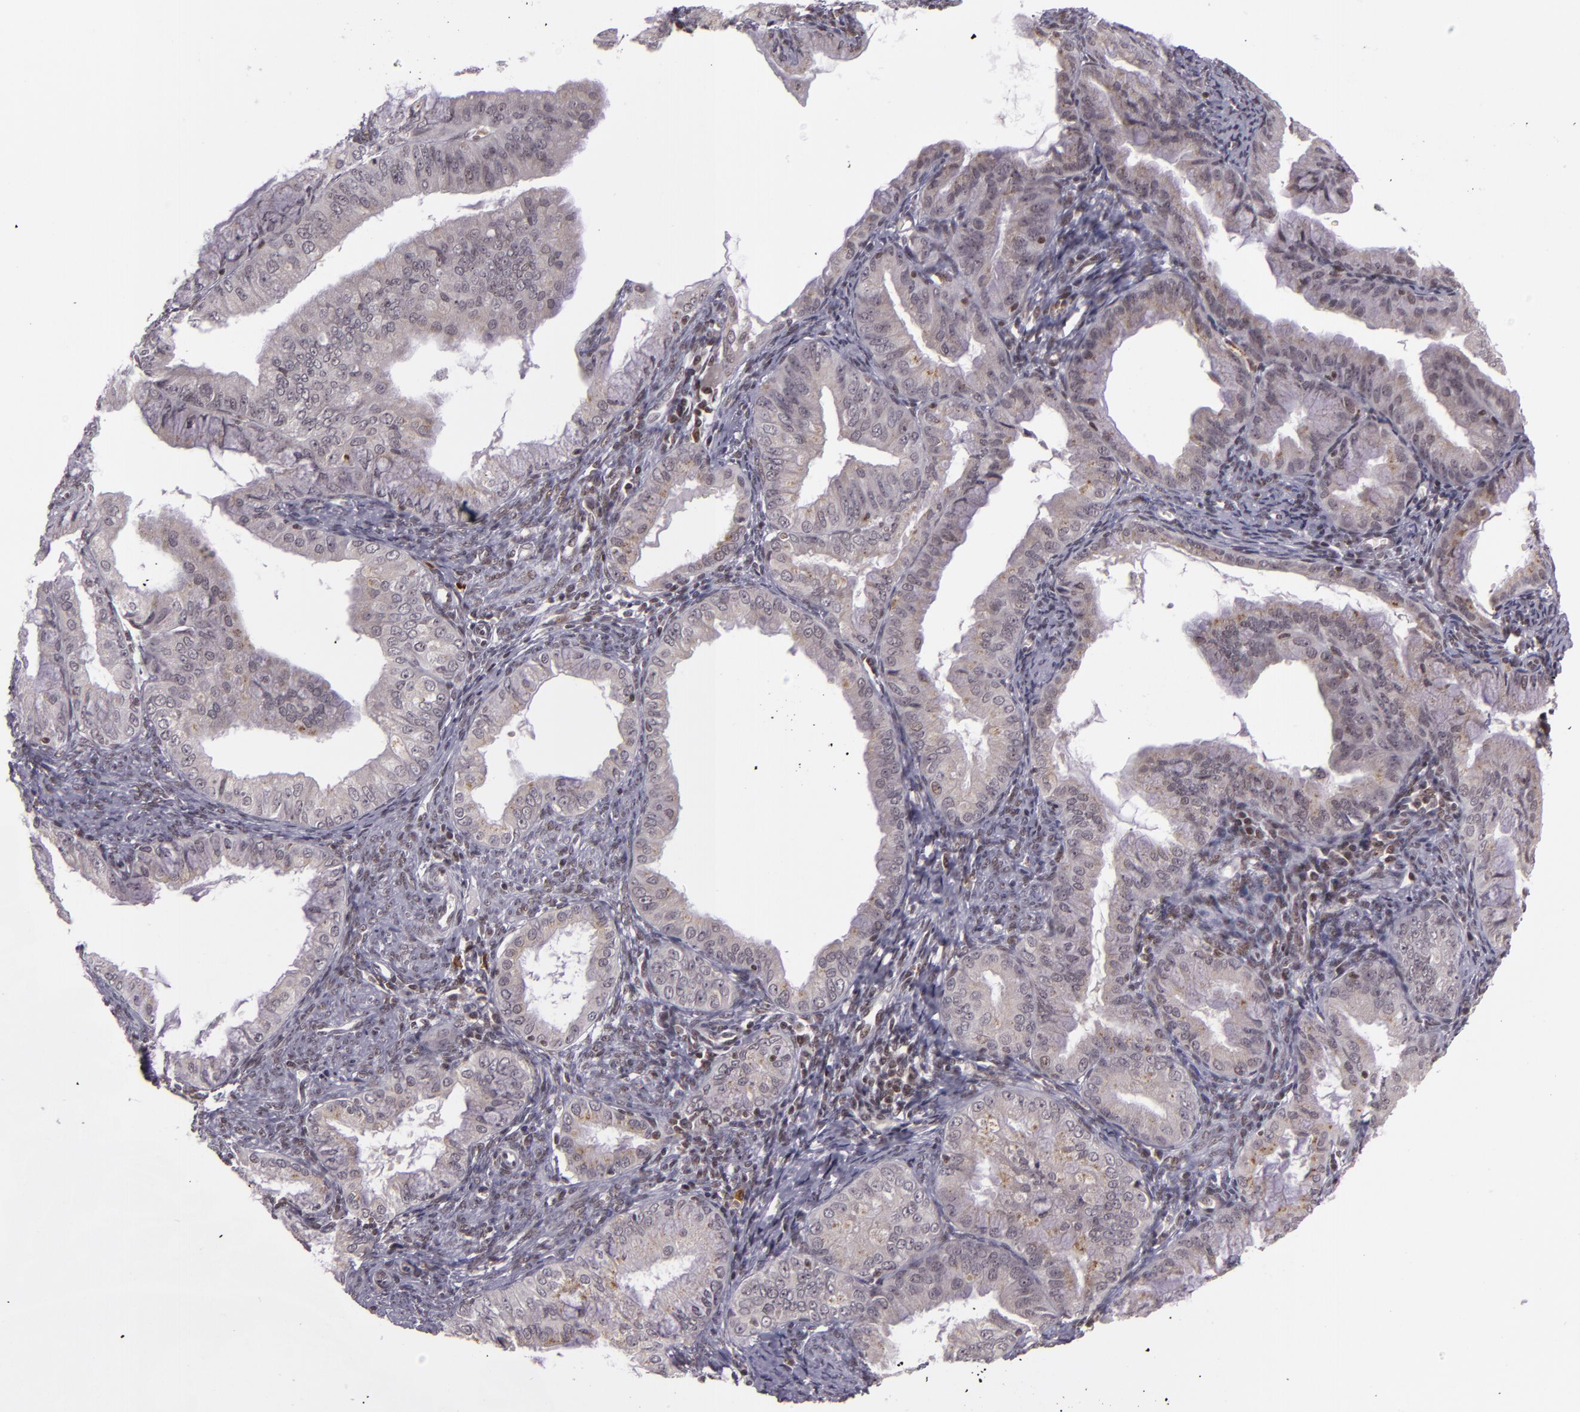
{"staining": {"intensity": "weak", "quantity": "<25%", "location": "cytoplasmic/membranous,nuclear"}, "tissue": "endometrial cancer", "cell_type": "Tumor cells", "image_type": "cancer", "snomed": [{"axis": "morphology", "description": "Adenocarcinoma, NOS"}, {"axis": "topography", "description": "Endometrium"}], "caption": "Endometrial cancer was stained to show a protein in brown. There is no significant staining in tumor cells. (DAB immunohistochemistry with hematoxylin counter stain).", "gene": "ZFX", "patient": {"sex": "female", "age": 76}}